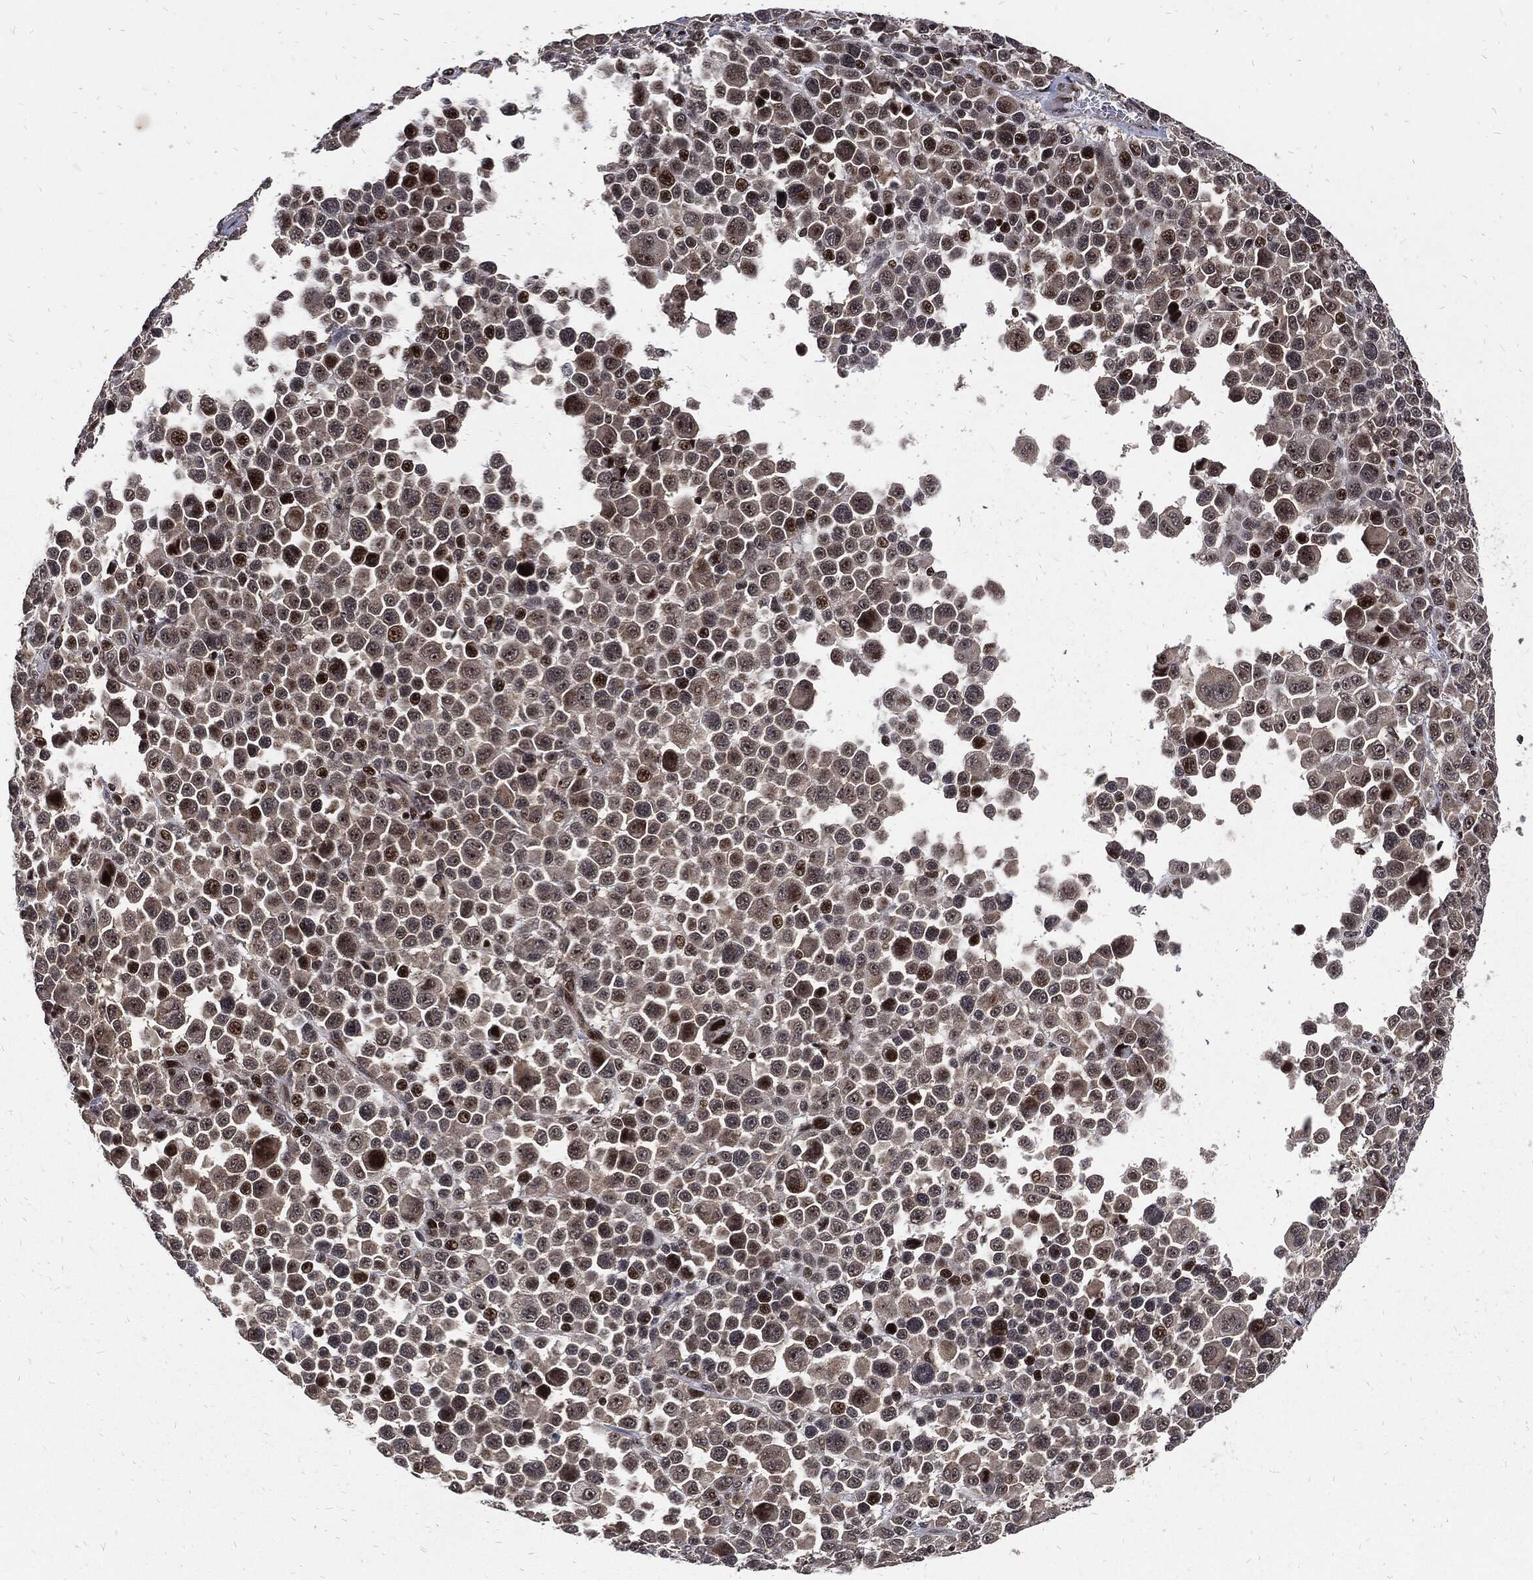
{"staining": {"intensity": "weak", "quantity": "<25%", "location": "cytoplasmic/membranous"}, "tissue": "melanoma", "cell_type": "Tumor cells", "image_type": "cancer", "snomed": [{"axis": "morphology", "description": "Malignant melanoma, NOS"}, {"axis": "topography", "description": "Skin"}], "caption": "Immunohistochemistry histopathology image of neoplastic tissue: melanoma stained with DAB shows no significant protein staining in tumor cells.", "gene": "ZNF775", "patient": {"sex": "female", "age": 57}}